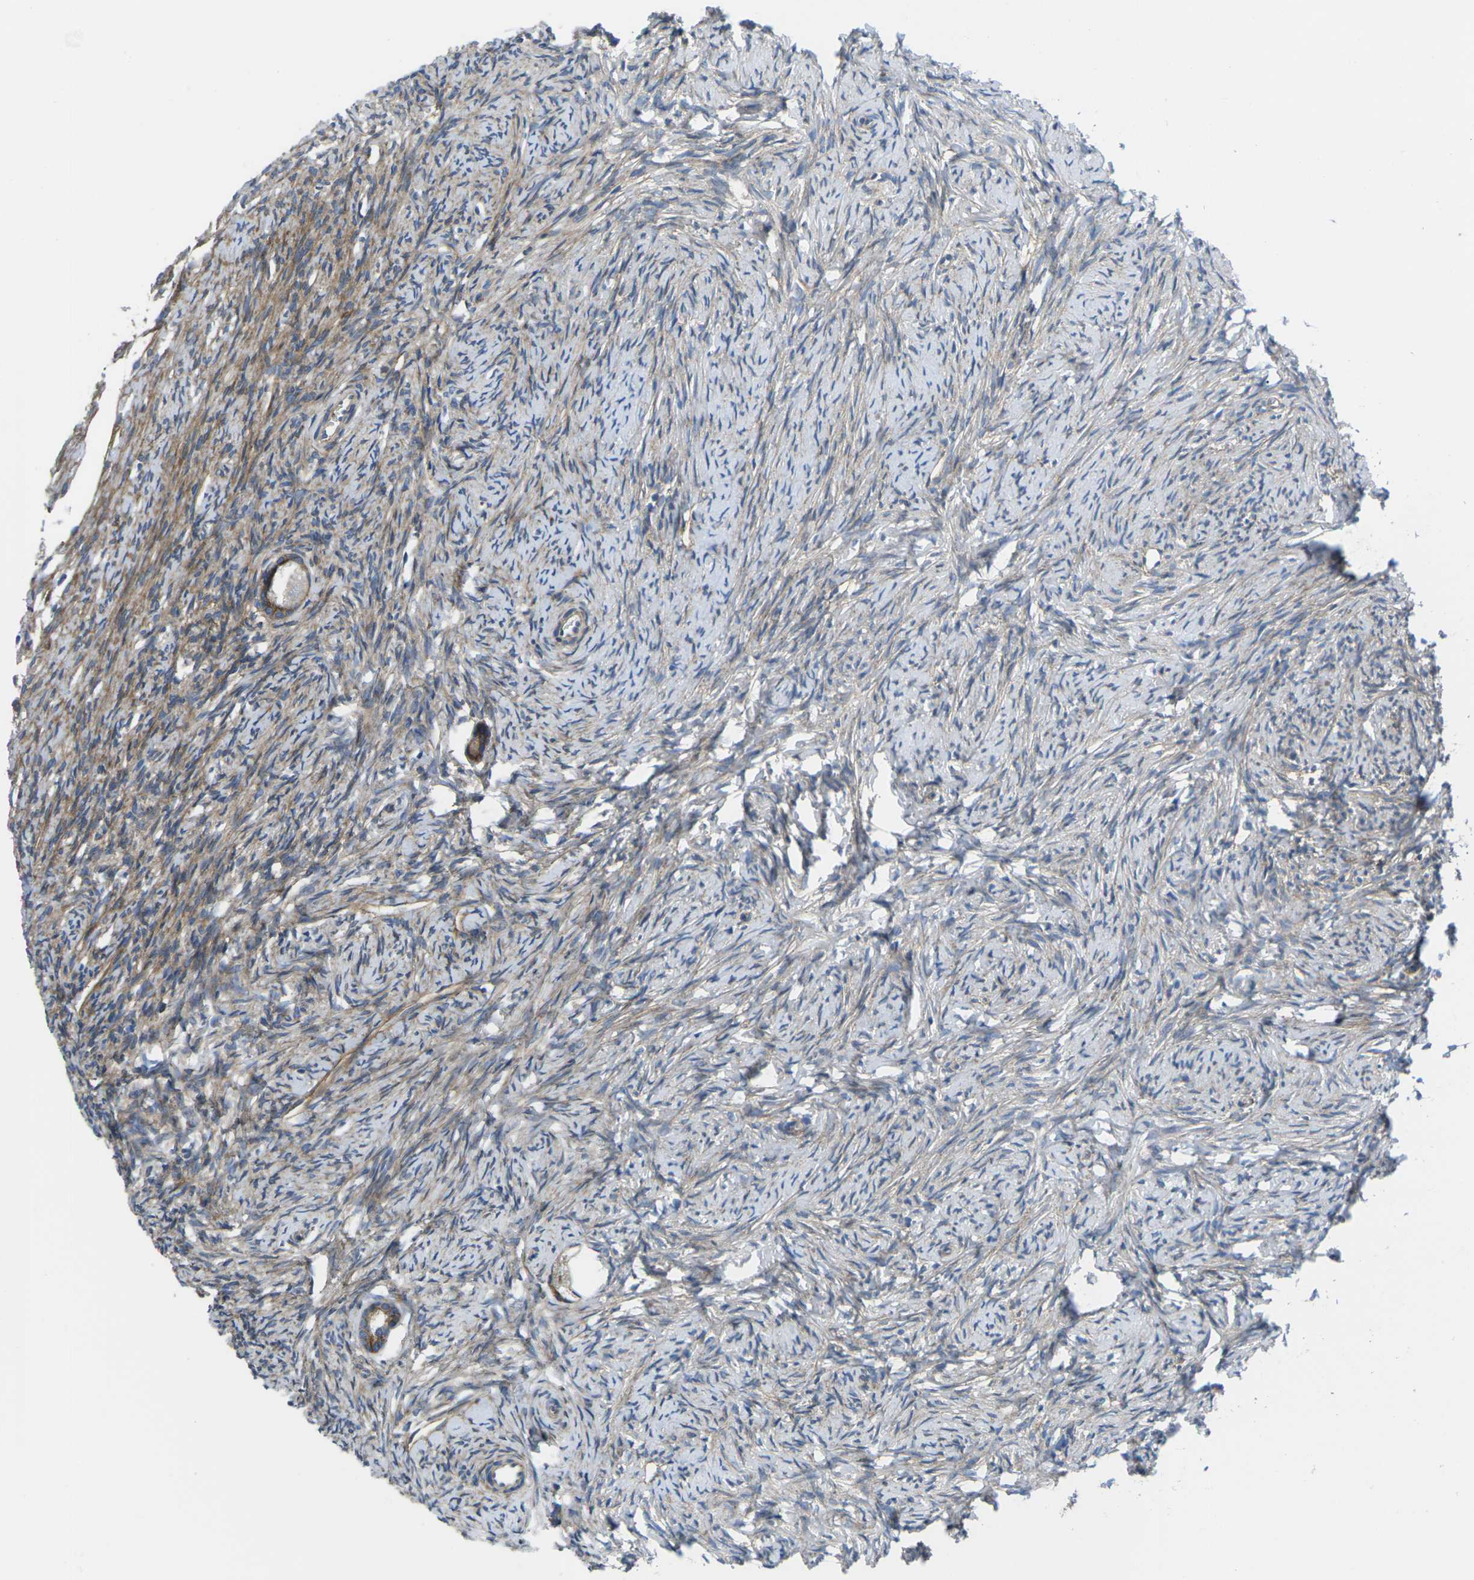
{"staining": {"intensity": "moderate", "quantity": "25%-75%", "location": "cytoplasmic/membranous"}, "tissue": "ovary", "cell_type": "Follicle cells", "image_type": "normal", "snomed": [{"axis": "morphology", "description": "Normal tissue, NOS"}, {"axis": "topography", "description": "Ovary"}], "caption": "Protein expression analysis of normal human ovary reveals moderate cytoplasmic/membranous expression in approximately 25%-75% of follicle cells.", "gene": "DLG1", "patient": {"sex": "female", "age": 33}}